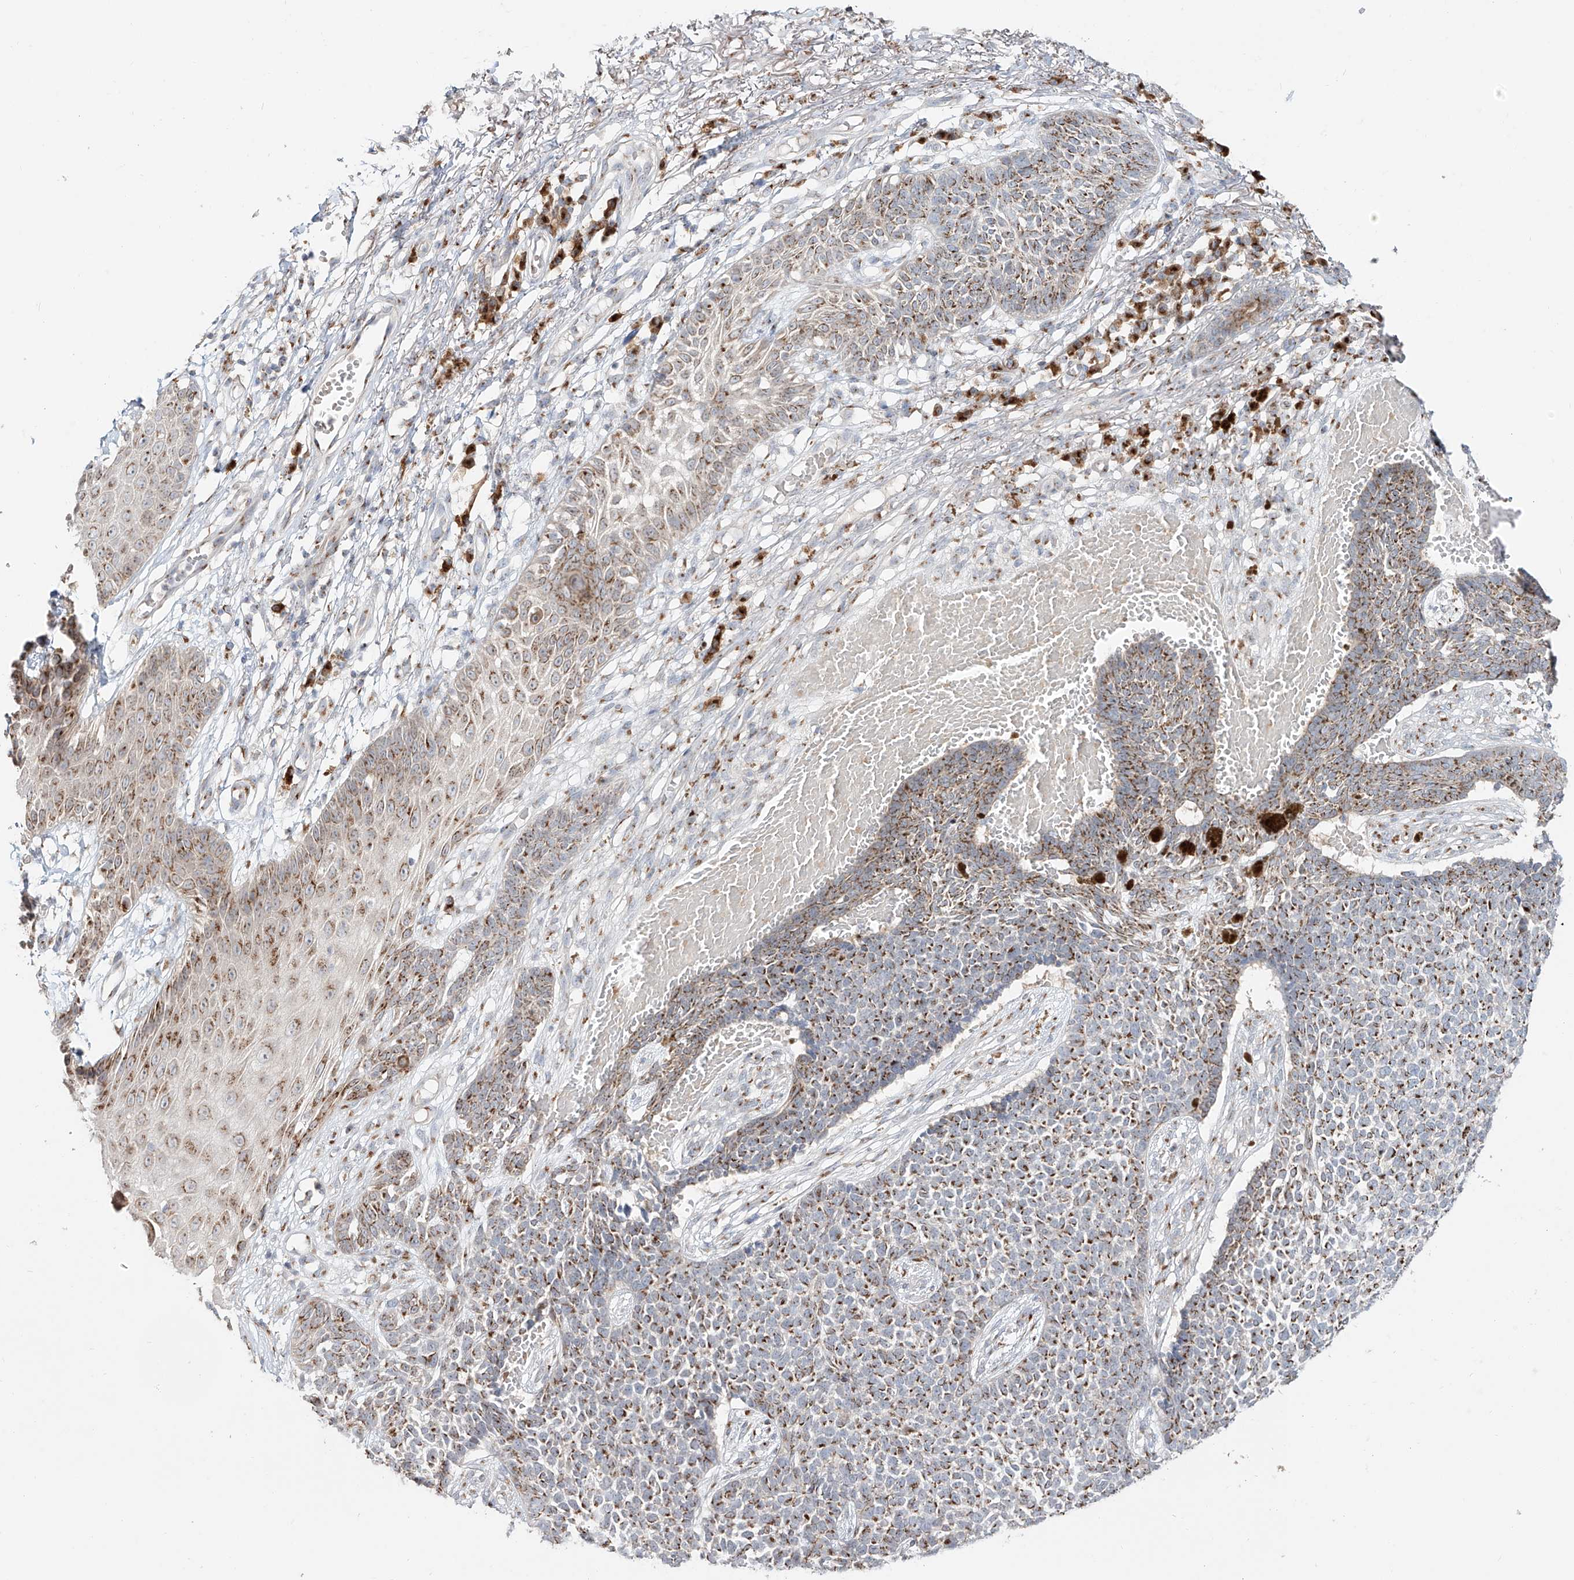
{"staining": {"intensity": "moderate", "quantity": ">75%", "location": "cytoplasmic/membranous"}, "tissue": "skin cancer", "cell_type": "Tumor cells", "image_type": "cancer", "snomed": [{"axis": "morphology", "description": "Basal cell carcinoma"}, {"axis": "topography", "description": "Skin"}], "caption": "Basal cell carcinoma (skin) stained for a protein (brown) displays moderate cytoplasmic/membranous positive staining in about >75% of tumor cells.", "gene": "BSDC1", "patient": {"sex": "female", "age": 84}}